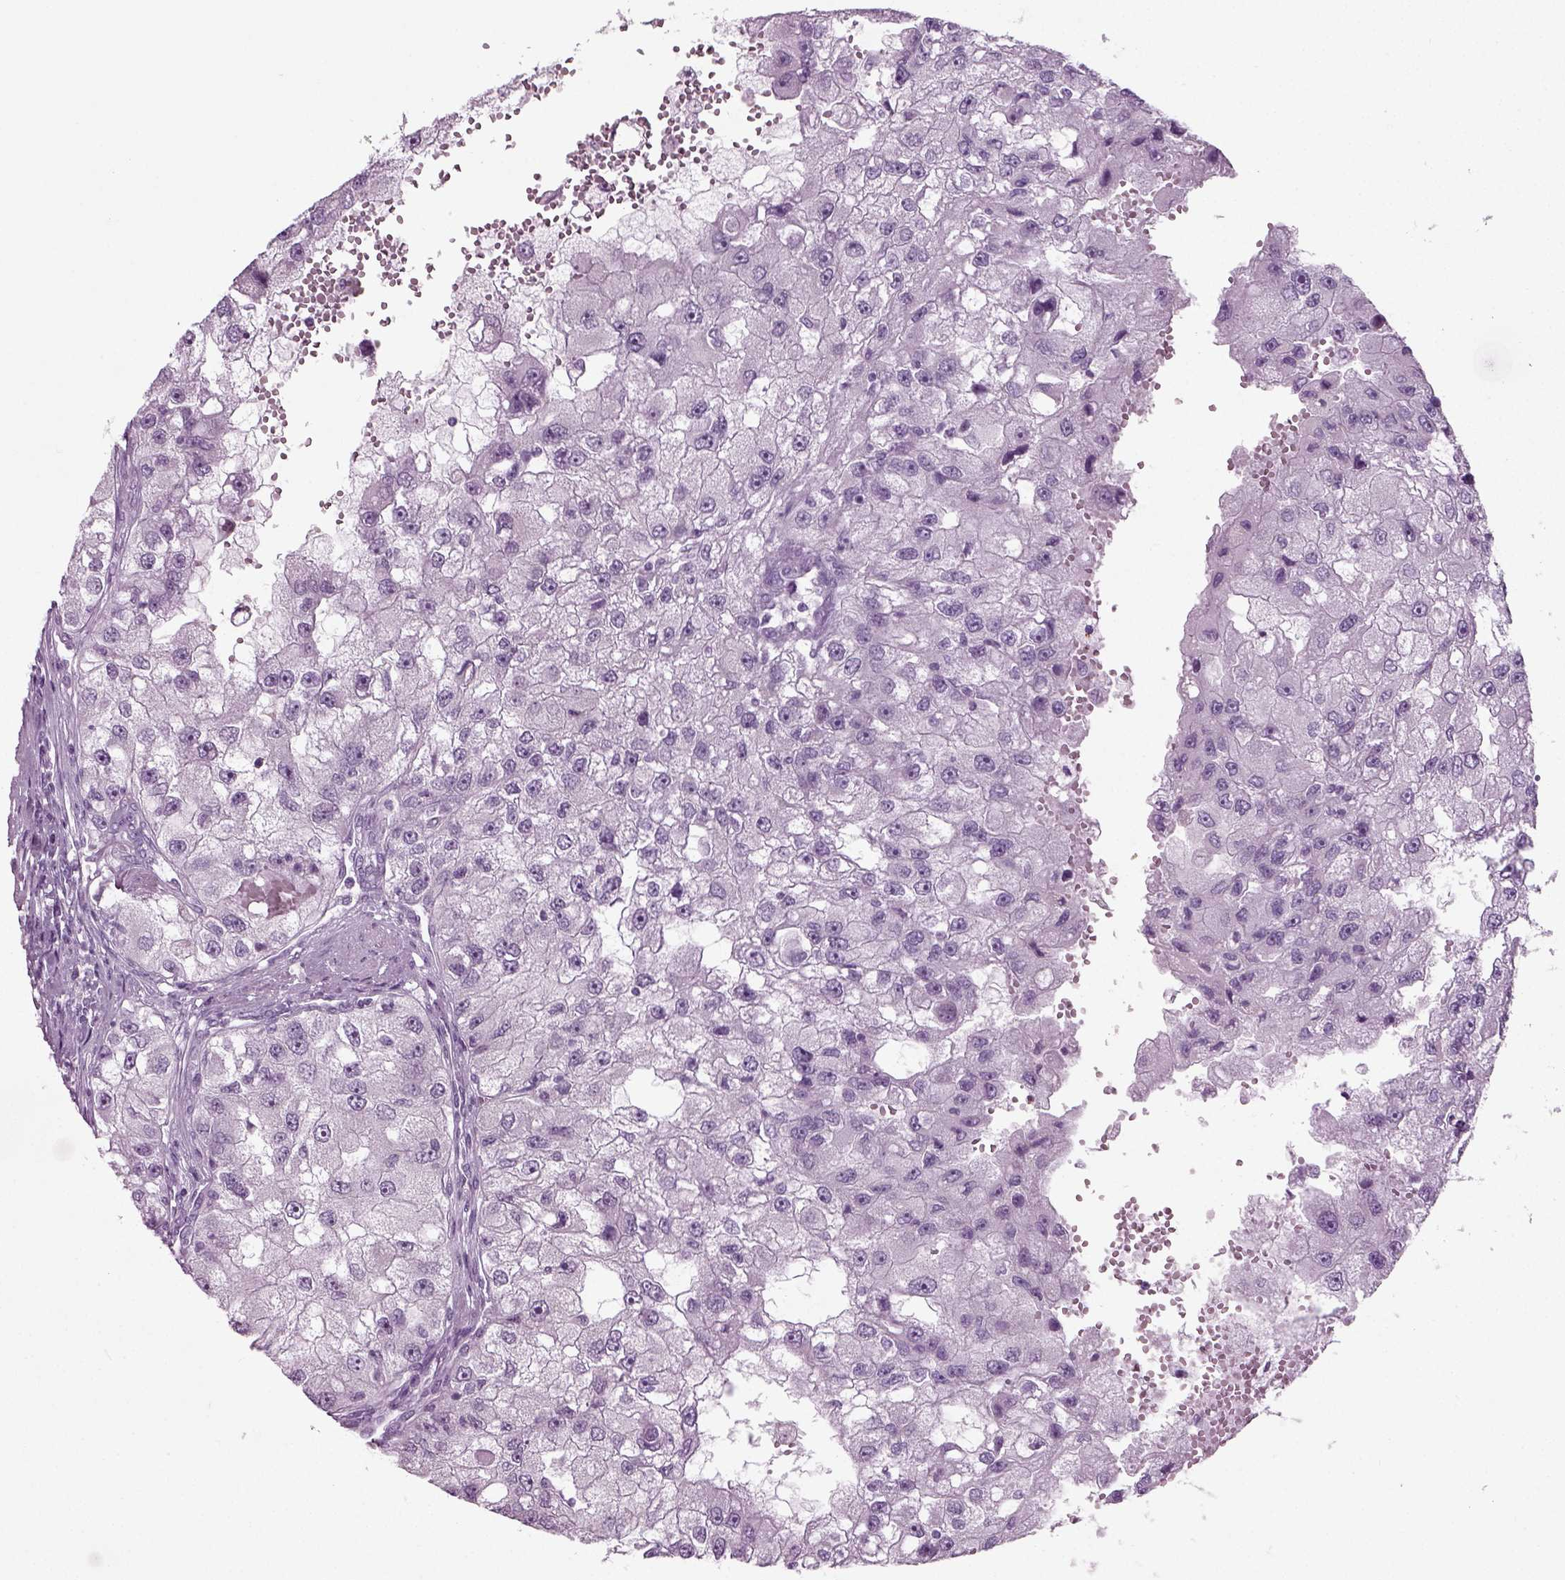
{"staining": {"intensity": "negative", "quantity": "none", "location": "none"}, "tissue": "renal cancer", "cell_type": "Tumor cells", "image_type": "cancer", "snomed": [{"axis": "morphology", "description": "Adenocarcinoma, NOS"}, {"axis": "topography", "description": "Kidney"}], "caption": "IHC photomicrograph of neoplastic tissue: human renal adenocarcinoma stained with DAB displays no significant protein expression in tumor cells.", "gene": "PRLH", "patient": {"sex": "male", "age": 63}}